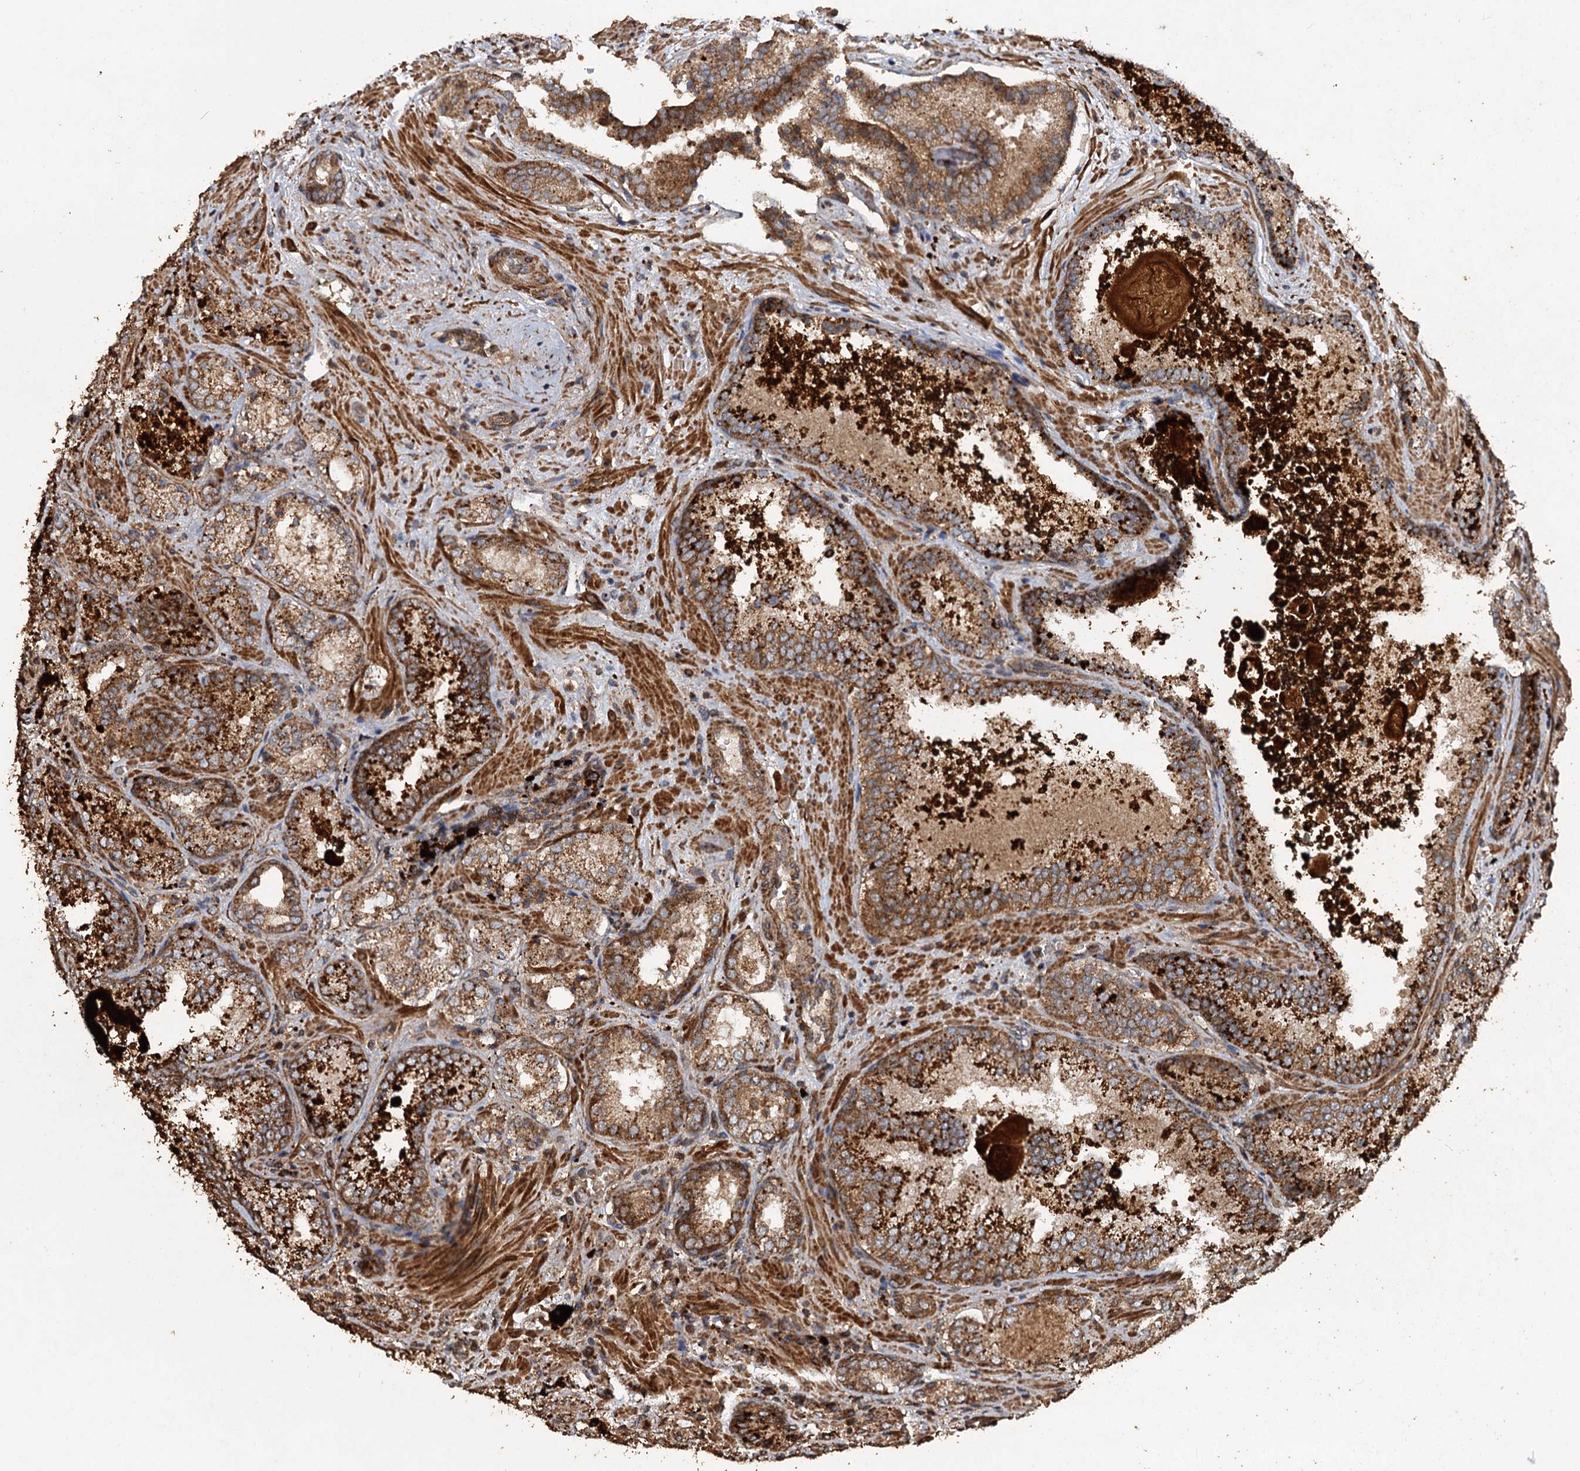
{"staining": {"intensity": "strong", "quantity": ">75%", "location": "cytoplasmic/membranous"}, "tissue": "prostate cancer", "cell_type": "Tumor cells", "image_type": "cancer", "snomed": [{"axis": "morphology", "description": "Adenocarcinoma, Low grade"}, {"axis": "topography", "description": "Prostate"}], "caption": "Strong cytoplasmic/membranous positivity is seen in approximately >75% of tumor cells in prostate cancer (adenocarcinoma (low-grade)).", "gene": "NOTCH2NLA", "patient": {"sex": "male", "age": 74}}